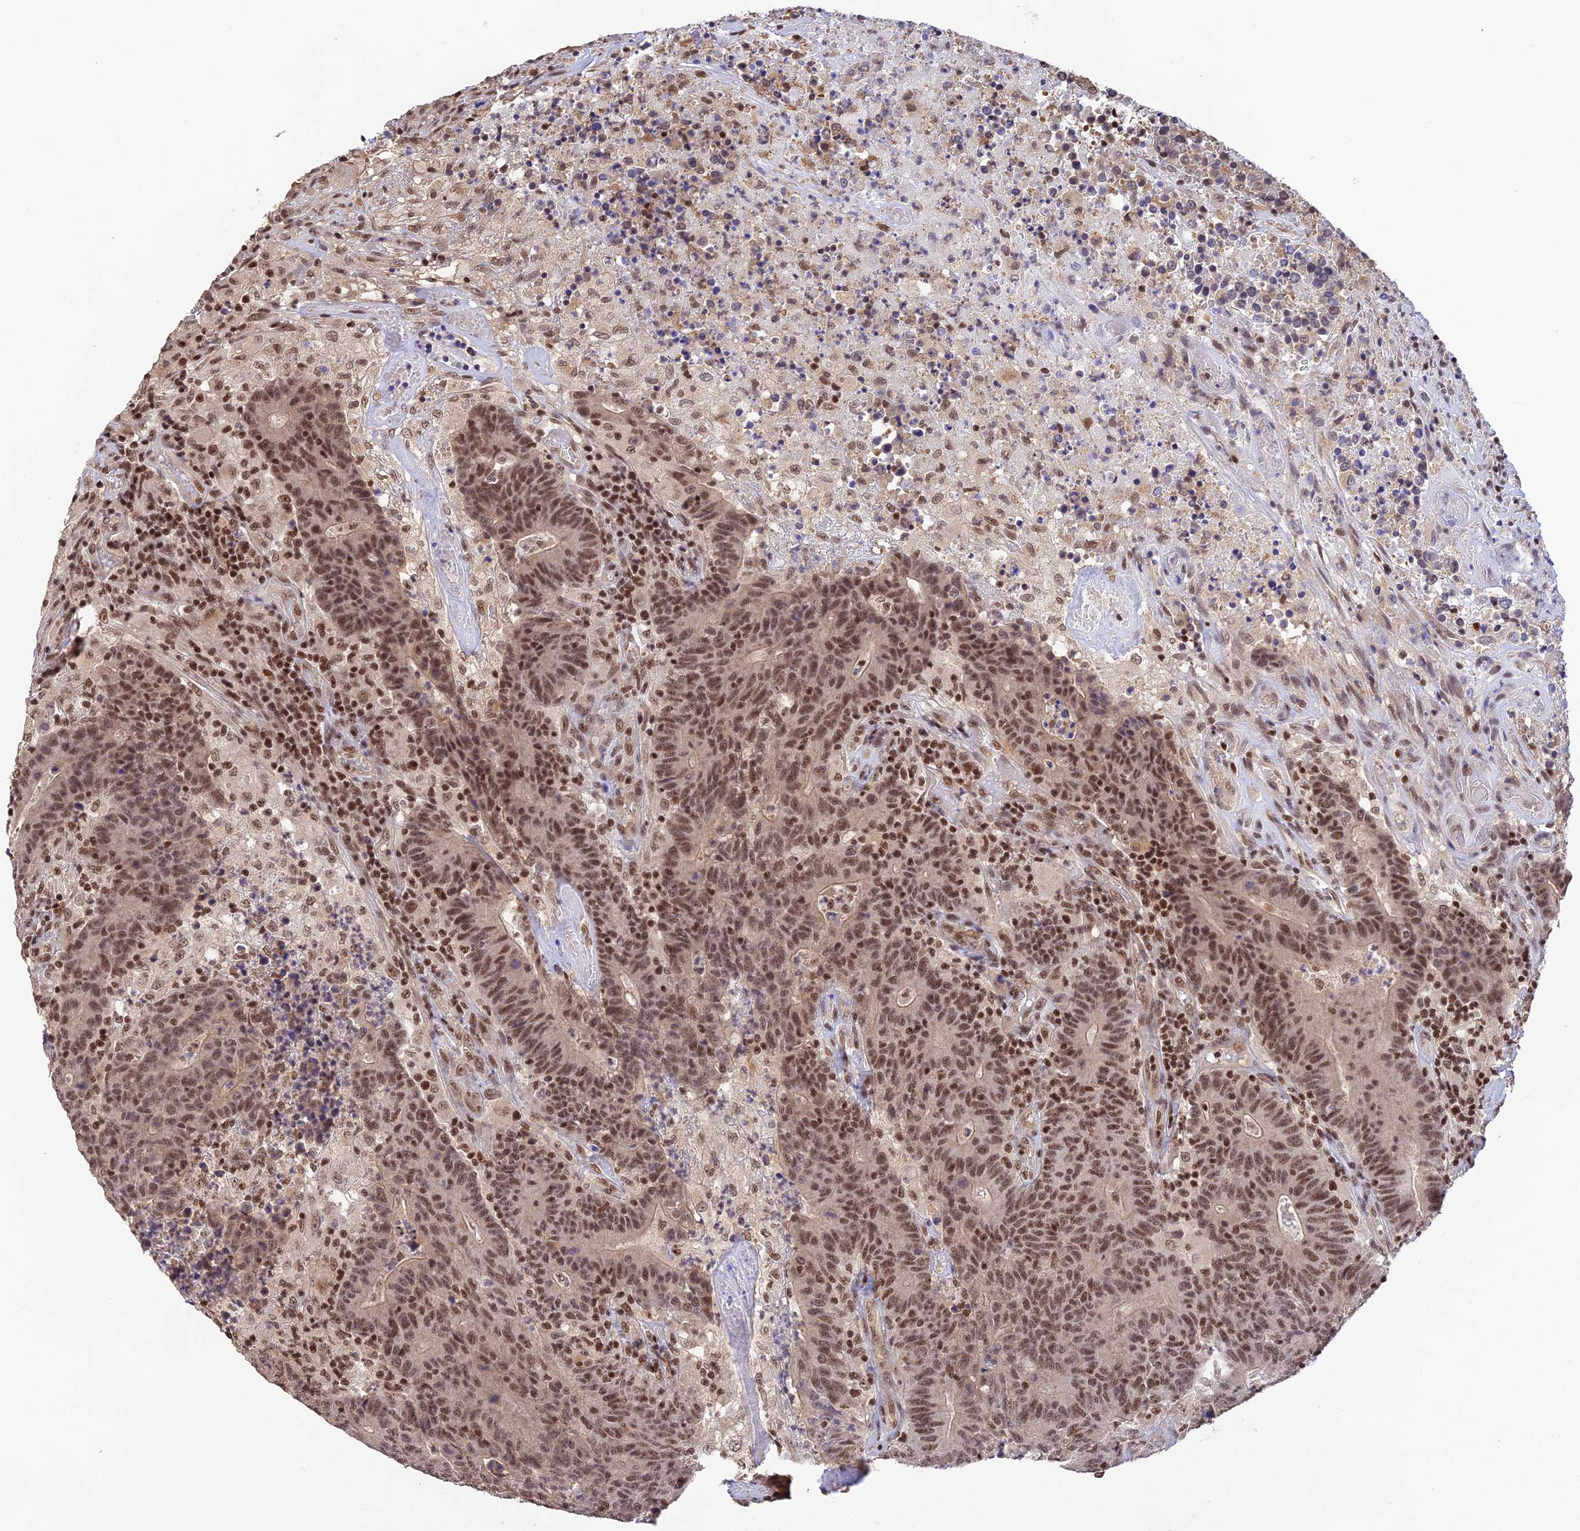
{"staining": {"intensity": "moderate", "quantity": ">75%", "location": "nuclear"}, "tissue": "colorectal cancer", "cell_type": "Tumor cells", "image_type": "cancer", "snomed": [{"axis": "morphology", "description": "Adenocarcinoma, NOS"}, {"axis": "topography", "description": "Colon"}], "caption": "A brown stain highlights moderate nuclear expression of a protein in adenocarcinoma (colorectal) tumor cells.", "gene": "THAP11", "patient": {"sex": "female", "age": 75}}